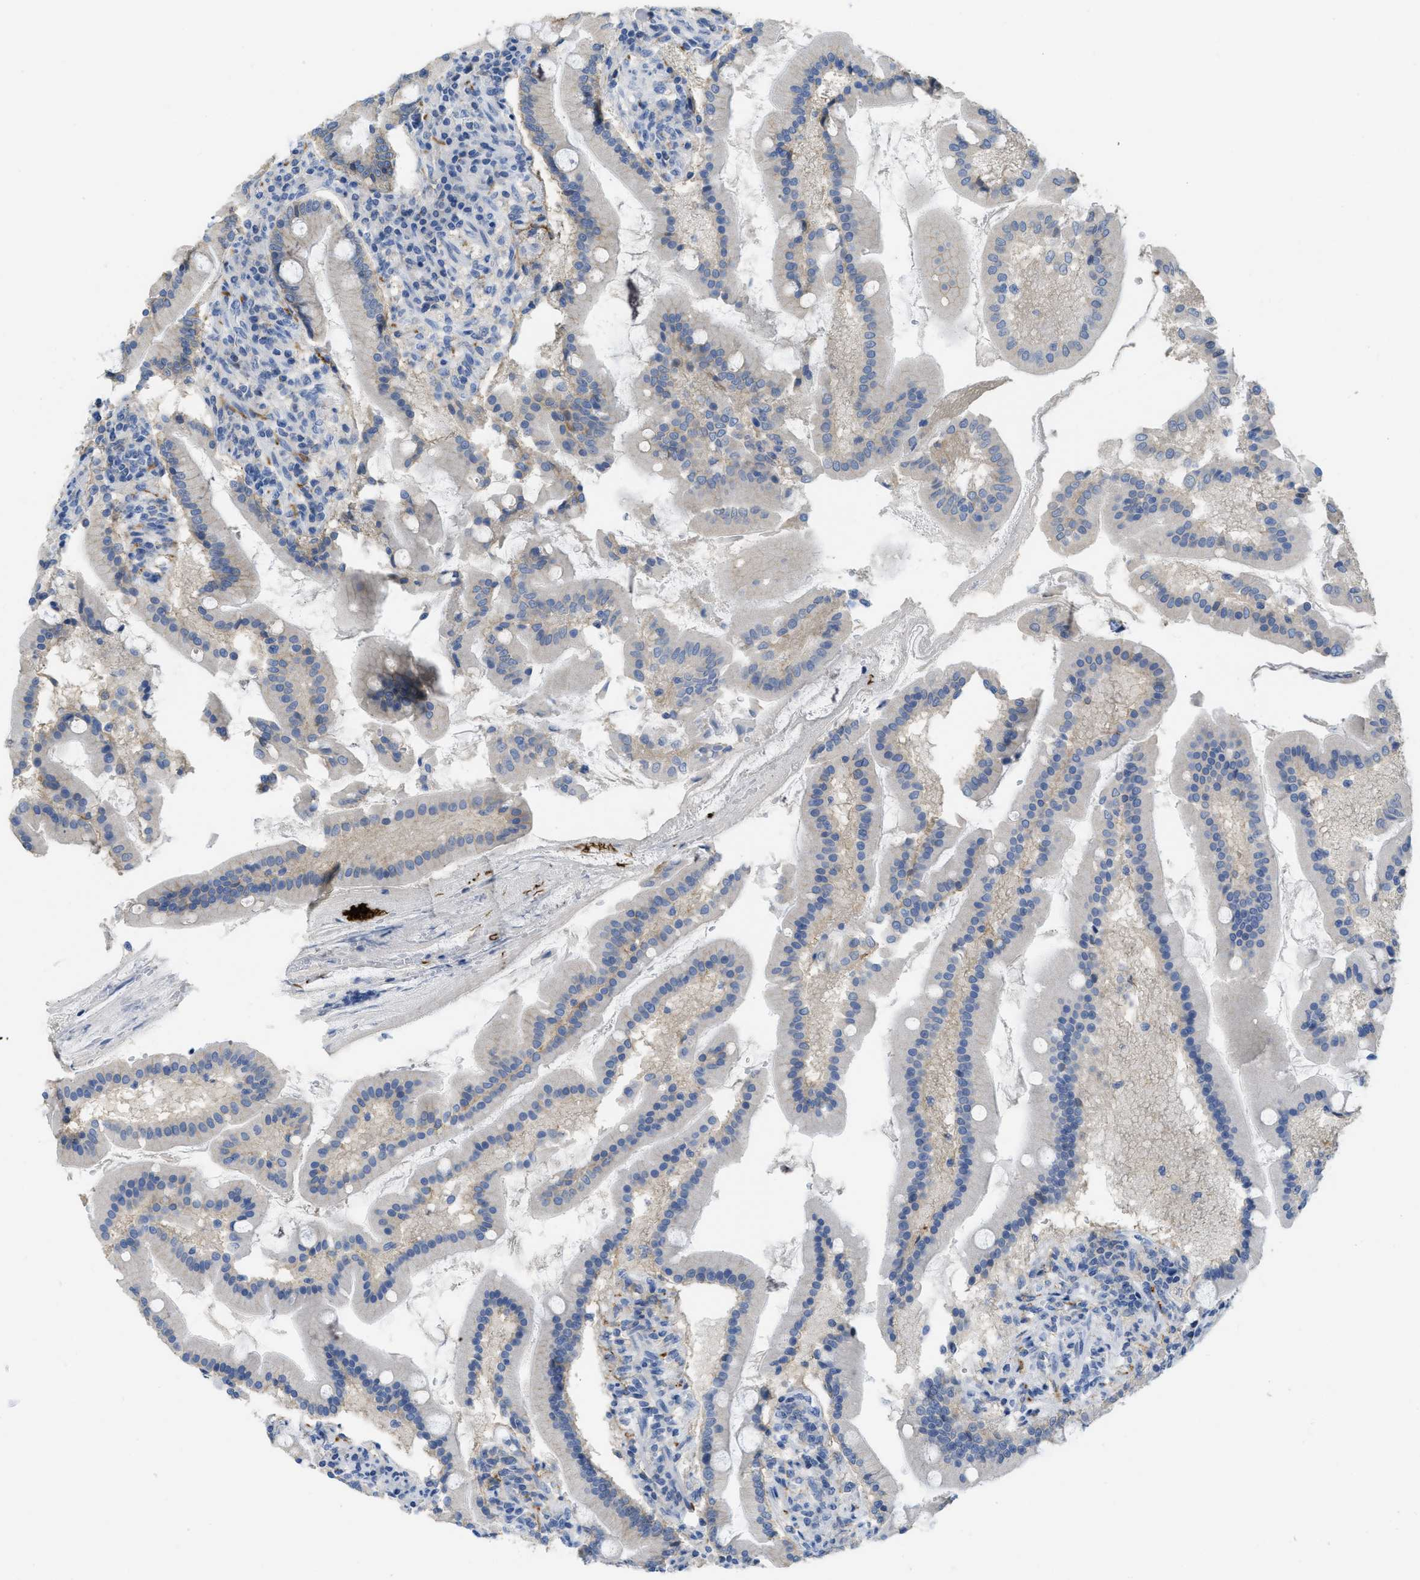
{"staining": {"intensity": "moderate", "quantity": "25%-75%", "location": "cytoplasmic/membranous"}, "tissue": "duodenum", "cell_type": "Glandular cells", "image_type": "normal", "snomed": [{"axis": "morphology", "description": "Normal tissue, NOS"}, {"axis": "topography", "description": "Duodenum"}], "caption": "The photomicrograph reveals a brown stain indicating the presence of a protein in the cytoplasmic/membranous of glandular cells in duodenum. (IHC, brightfield microscopy, high magnification).", "gene": "CNNM4", "patient": {"sex": "male", "age": 50}}